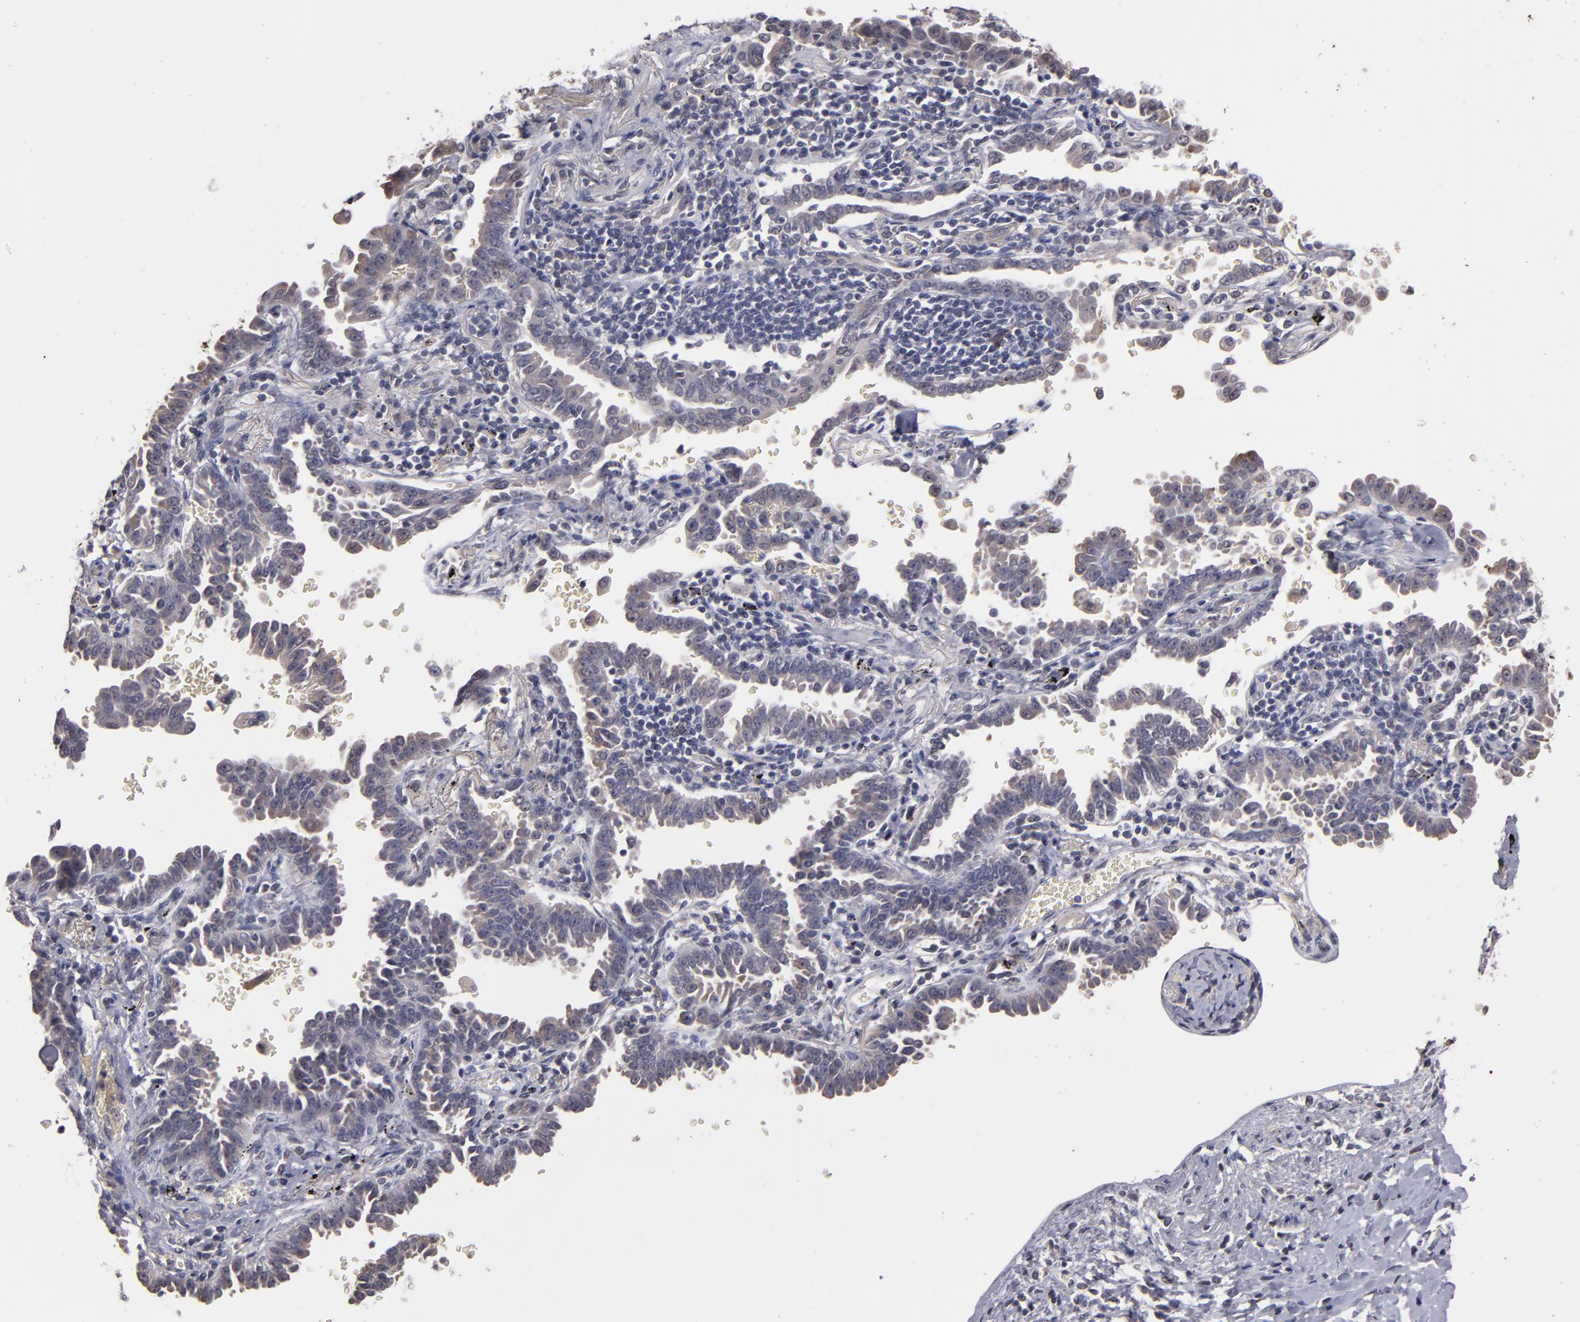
{"staining": {"intensity": "weak", "quantity": "25%-75%", "location": "cytoplasmic/membranous,nuclear"}, "tissue": "lung cancer", "cell_type": "Tumor cells", "image_type": "cancer", "snomed": [{"axis": "morphology", "description": "Adenocarcinoma, NOS"}, {"axis": "topography", "description": "Lung"}], "caption": "Protein expression analysis of human lung cancer (adenocarcinoma) reveals weak cytoplasmic/membranous and nuclear positivity in about 25%-75% of tumor cells. The protein of interest is shown in brown color, while the nuclei are stained blue.", "gene": "S100A1", "patient": {"sex": "female", "age": 64}}